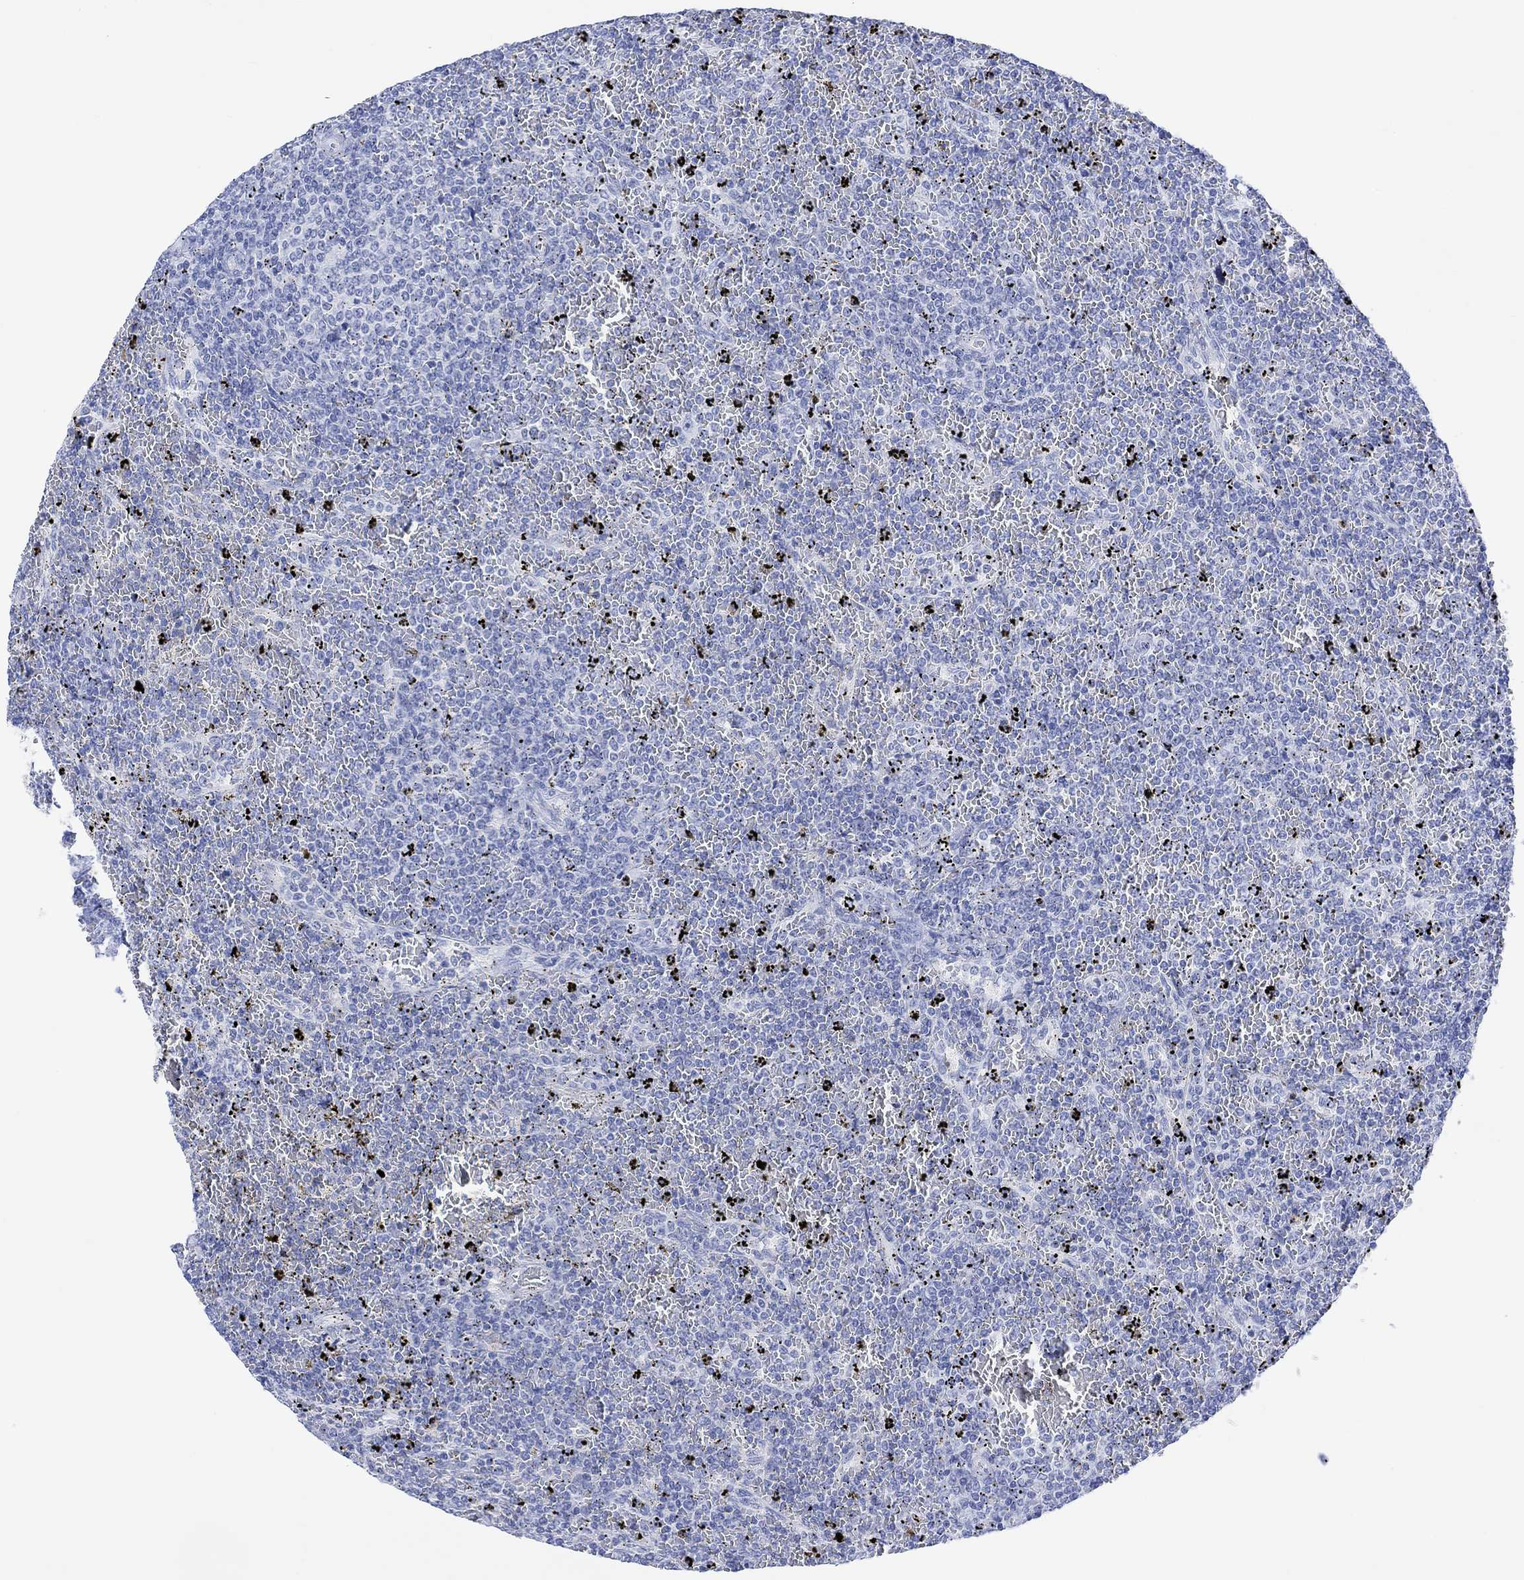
{"staining": {"intensity": "negative", "quantity": "none", "location": "none"}, "tissue": "lymphoma", "cell_type": "Tumor cells", "image_type": "cancer", "snomed": [{"axis": "morphology", "description": "Malignant lymphoma, non-Hodgkin's type, Low grade"}, {"axis": "topography", "description": "Spleen"}], "caption": "An immunohistochemistry (IHC) histopathology image of malignant lymphoma, non-Hodgkin's type (low-grade) is shown. There is no staining in tumor cells of malignant lymphoma, non-Hodgkin's type (low-grade).", "gene": "CALCA", "patient": {"sex": "female", "age": 77}}